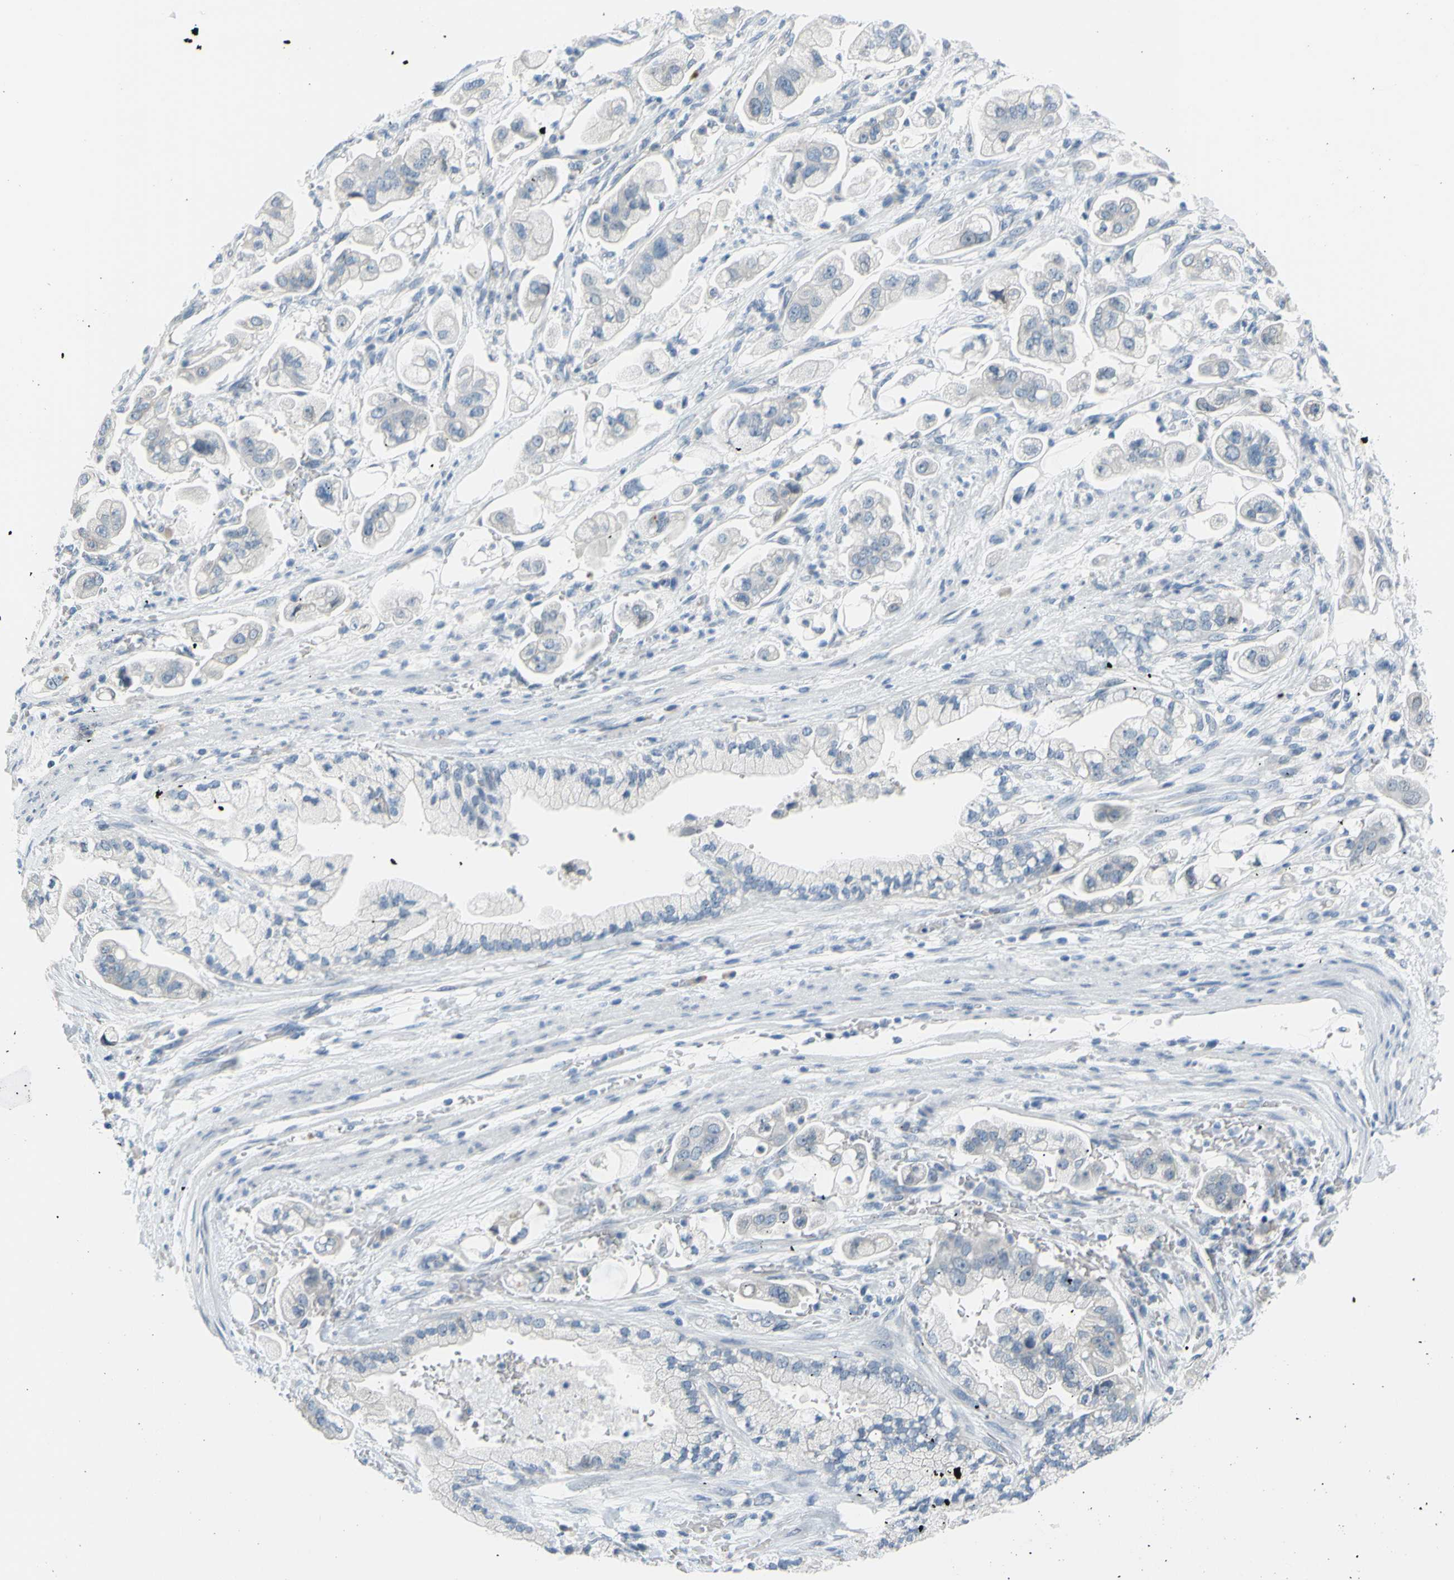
{"staining": {"intensity": "negative", "quantity": "none", "location": "none"}, "tissue": "stomach cancer", "cell_type": "Tumor cells", "image_type": "cancer", "snomed": [{"axis": "morphology", "description": "Adenocarcinoma, NOS"}, {"axis": "topography", "description": "Stomach"}], "caption": "This image is of stomach cancer (adenocarcinoma) stained with immunohistochemistry (IHC) to label a protein in brown with the nuclei are counter-stained blue. There is no staining in tumor cells.", "gene": "DCT", "patient": {"sex": "male", "age": 62}}